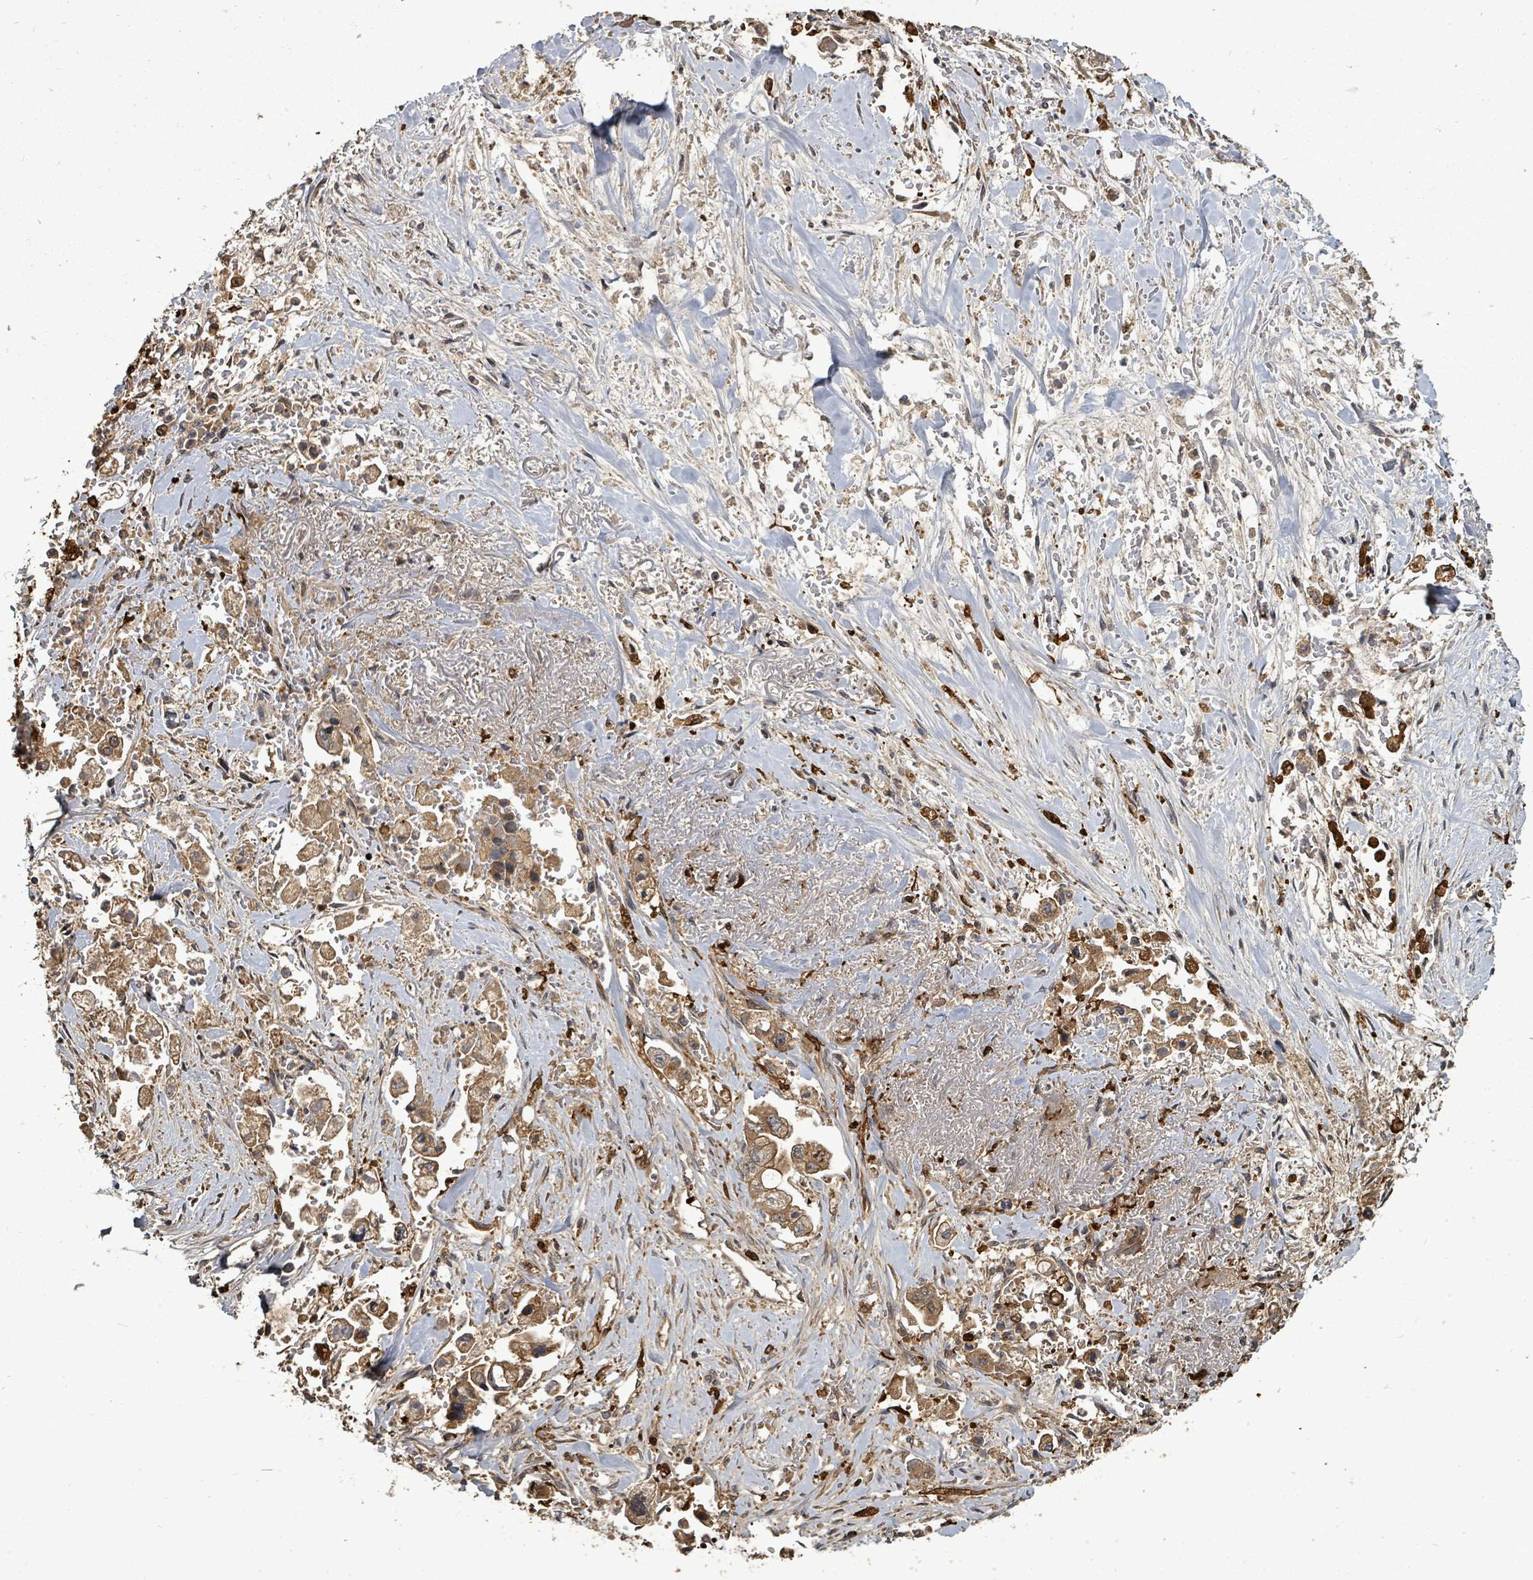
{"staining": {"intensity": "moderate", "quantity": ">75%", "location": "cytoplasmic/membranous"}, "tissue": "stomach cancer", "cell_type": "Tumor cells", "image_type": "cancer", "snomed": [{"axis": "morphology", "description": "Adenocarcinoma, NOS"}, {"axis": "topography", "description": "Stomach"}], "caption": "Protein expression analysis of stomach cancer reveals moderate cytoplasmic/membranous positivity in approximately >75% of tumor cells. The staining was performed using DAB (3,3'-diaminobenzidine) to visualize the protein expression in brown, while the nuclei were stained in blue with hematoxylin (Magnification: 20x).", "gene": "EIF3C", "patient": {"sex": "male", "age": 62}}